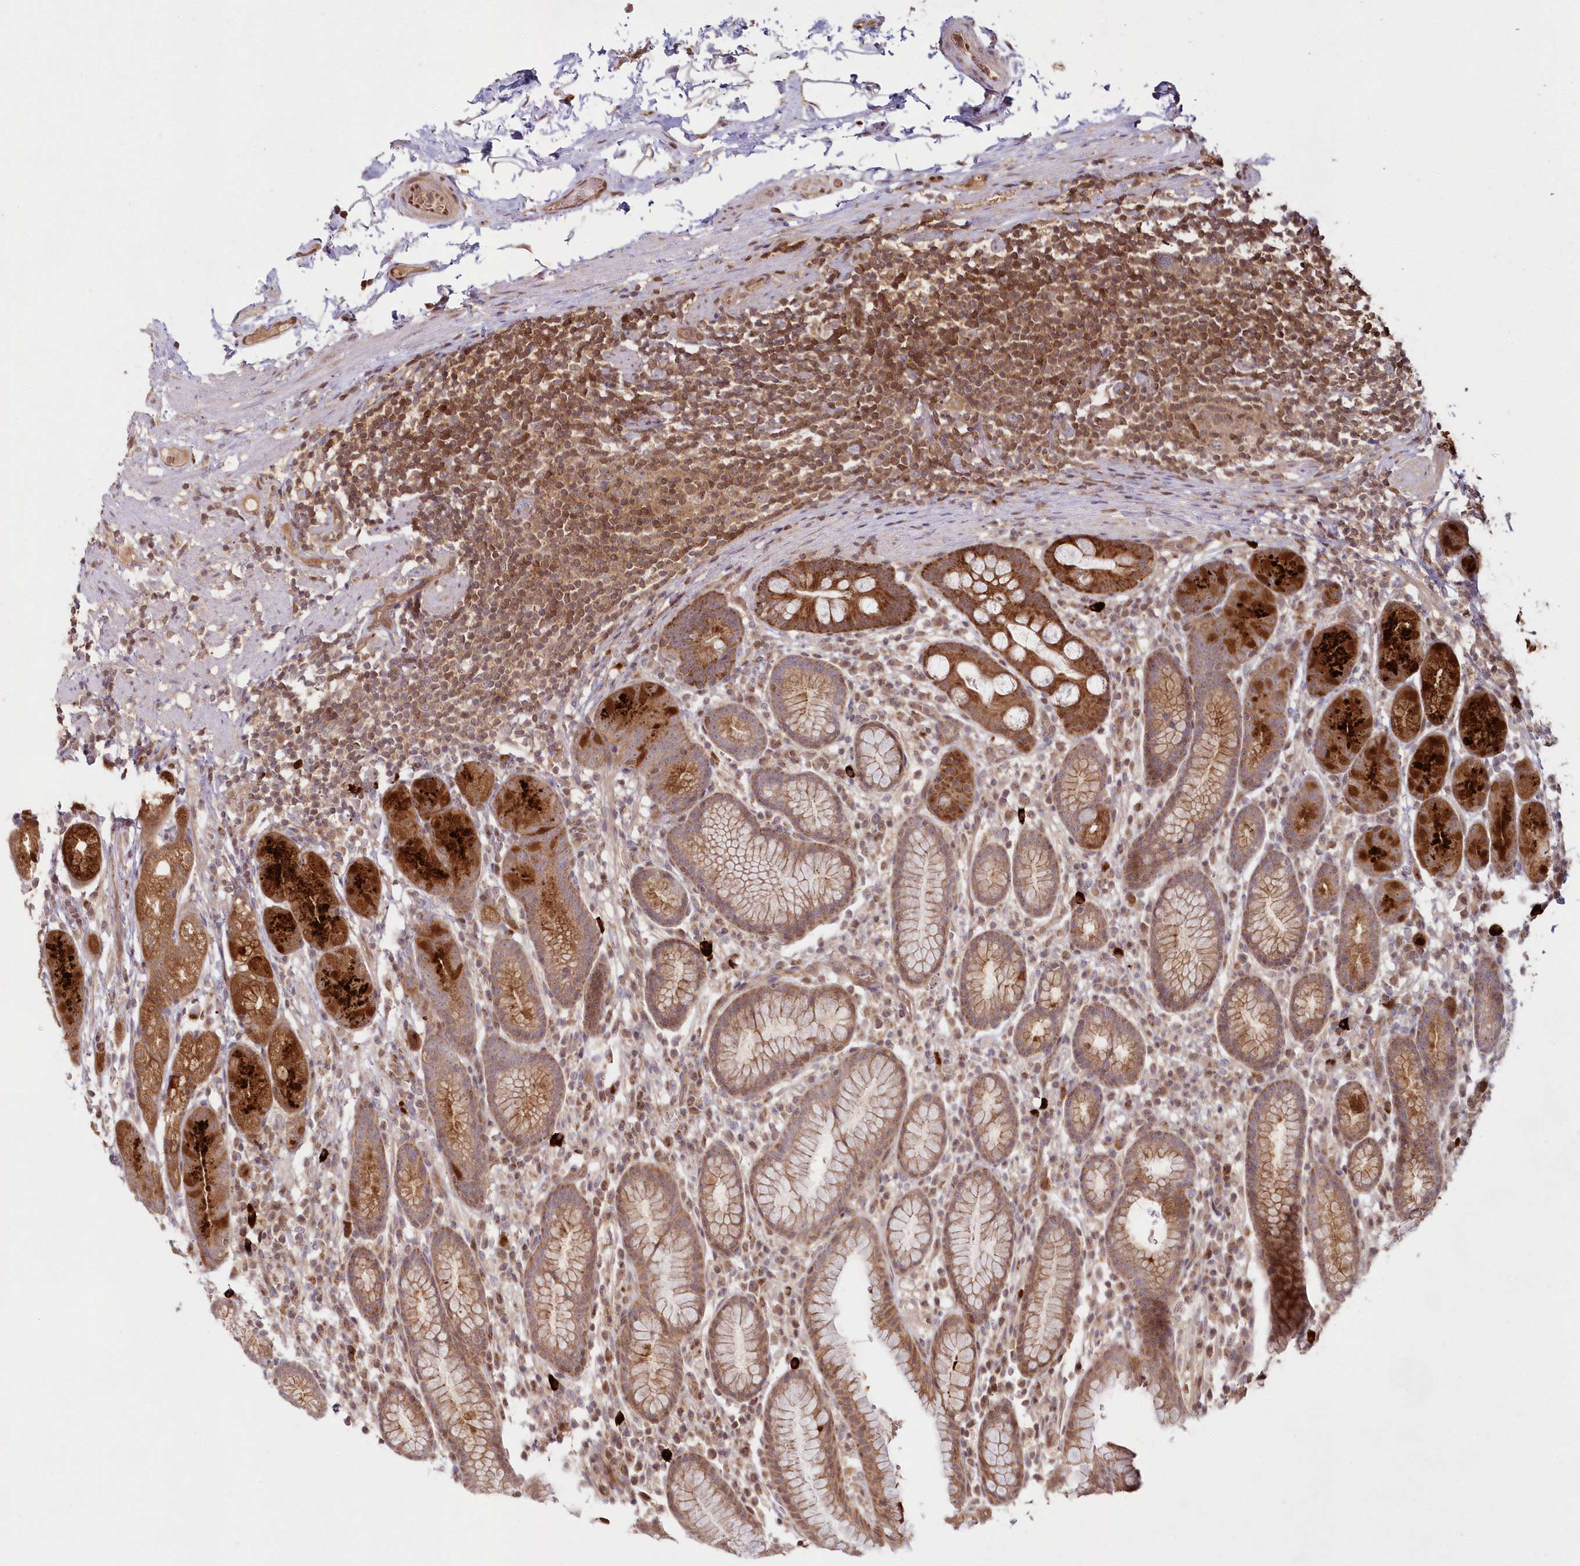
{"staining": {"intensity": "strong", "quantity": "25%-75%", "location": "cytoplasmic/membranous"}, "tissue": "stomach", "cell_type": "Glandular cells", "image_type": "normal", "snomed": [{"axis": "morphology", "description": "Normal tissue, NOS"}, {"axis": "topography", "description": "Stomach, lower"}], "caption": "Benign stomach was stained to show a protein in brown. There is high levels of strong cytoplasmic/membranous positivity in approximately 25%-75% of glandular cells.", "gene": "IMPA1", "patient": {"sex": "male", "age": 52}}